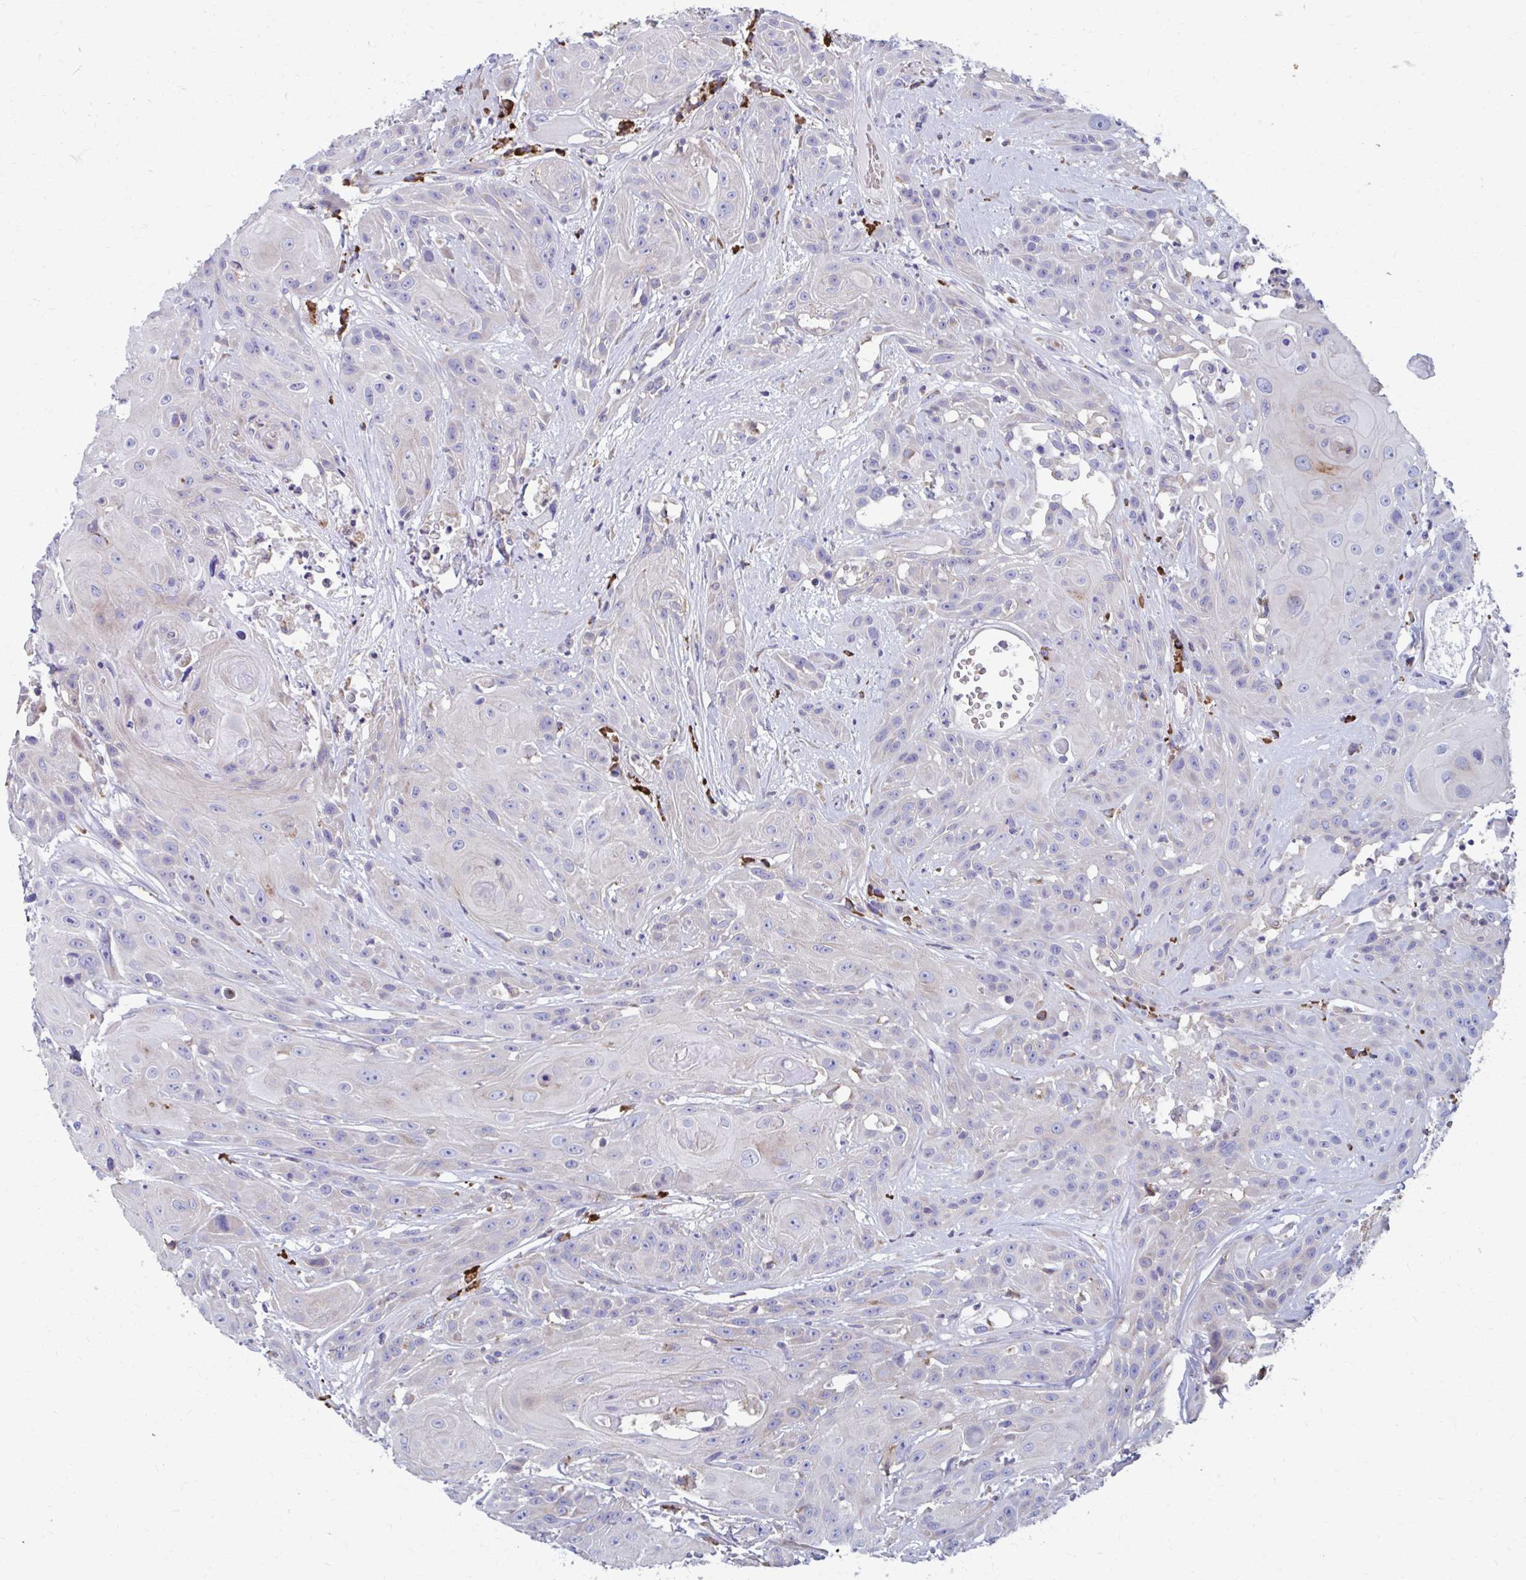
{"staining": {"intensity": "negative", "quantity": "none", "location": "none"}, "tissue": "head and neck cancer", "cell_type": "Tumor cells", "image_type": "cancer", "snomed": [{"axis": "morphology", "description": "Squamous cell carcinoma, NOS"}, {"axis": "topography", "description": "Skin"}, {"axis": "topography", "description": "Head-Neck"}], "caption": "A micrograph of human head and neck squamous cell carcinoma is negative for staining in tumor cells.", "gene": "FKBP2", "patient": {"sex": "male", "age": 80}}